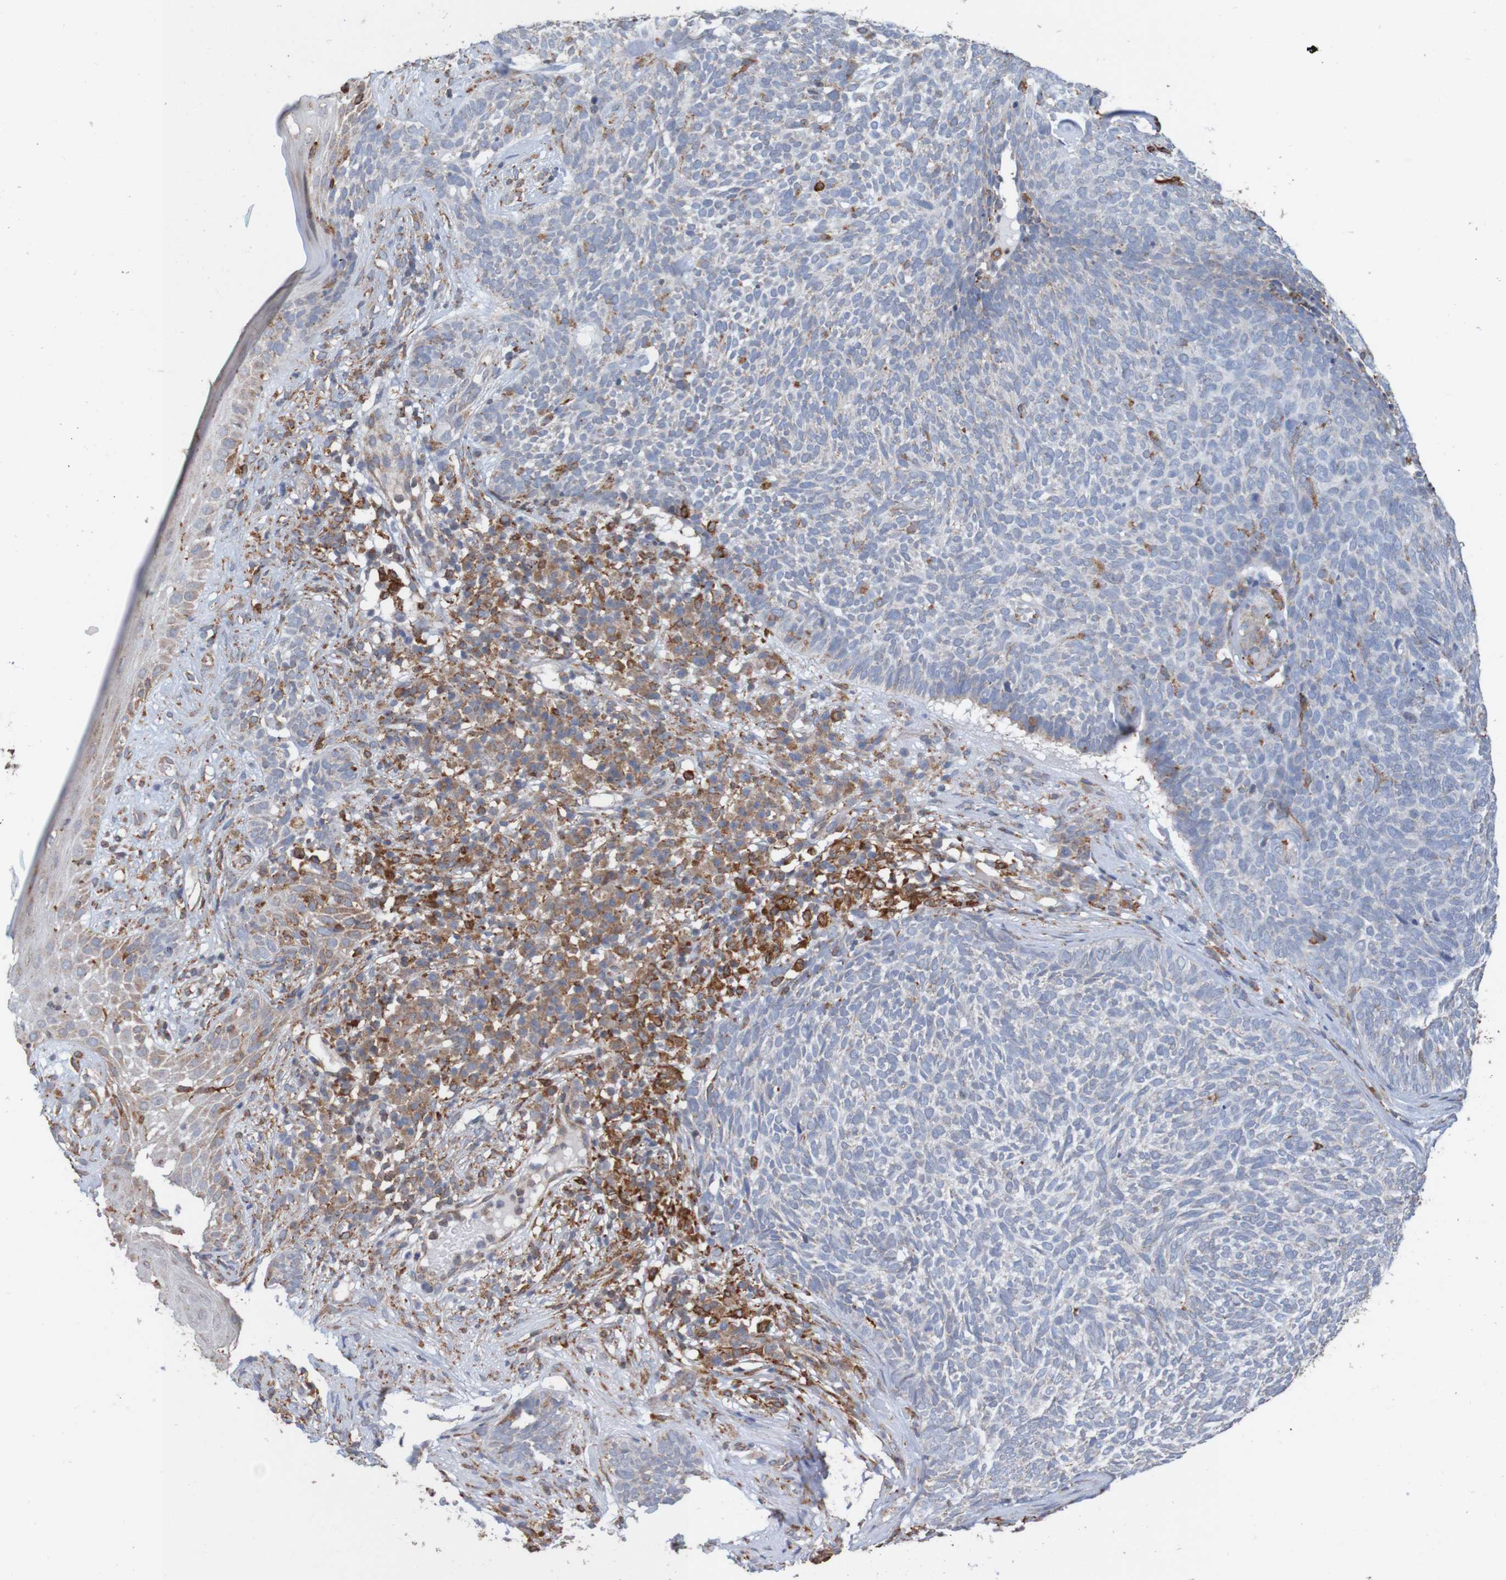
{"staining": {"intensity": "negative", "quantity": "none", "location": "none"}, "tissue": "skin cancer", "cell_type": "Tumor cells", "image_type": "cancer", "snomed": [{"axis": "morphology", "description": "Basal cell carcinoma"}, {"axis": "topography", "description": "Skin"}], "caption": "Tumor cells show no significant protein expression in skin cancer (basal cell carcinoma).", "gene": "PDIA3", "patient": {"sex": "female", "age": 84}}